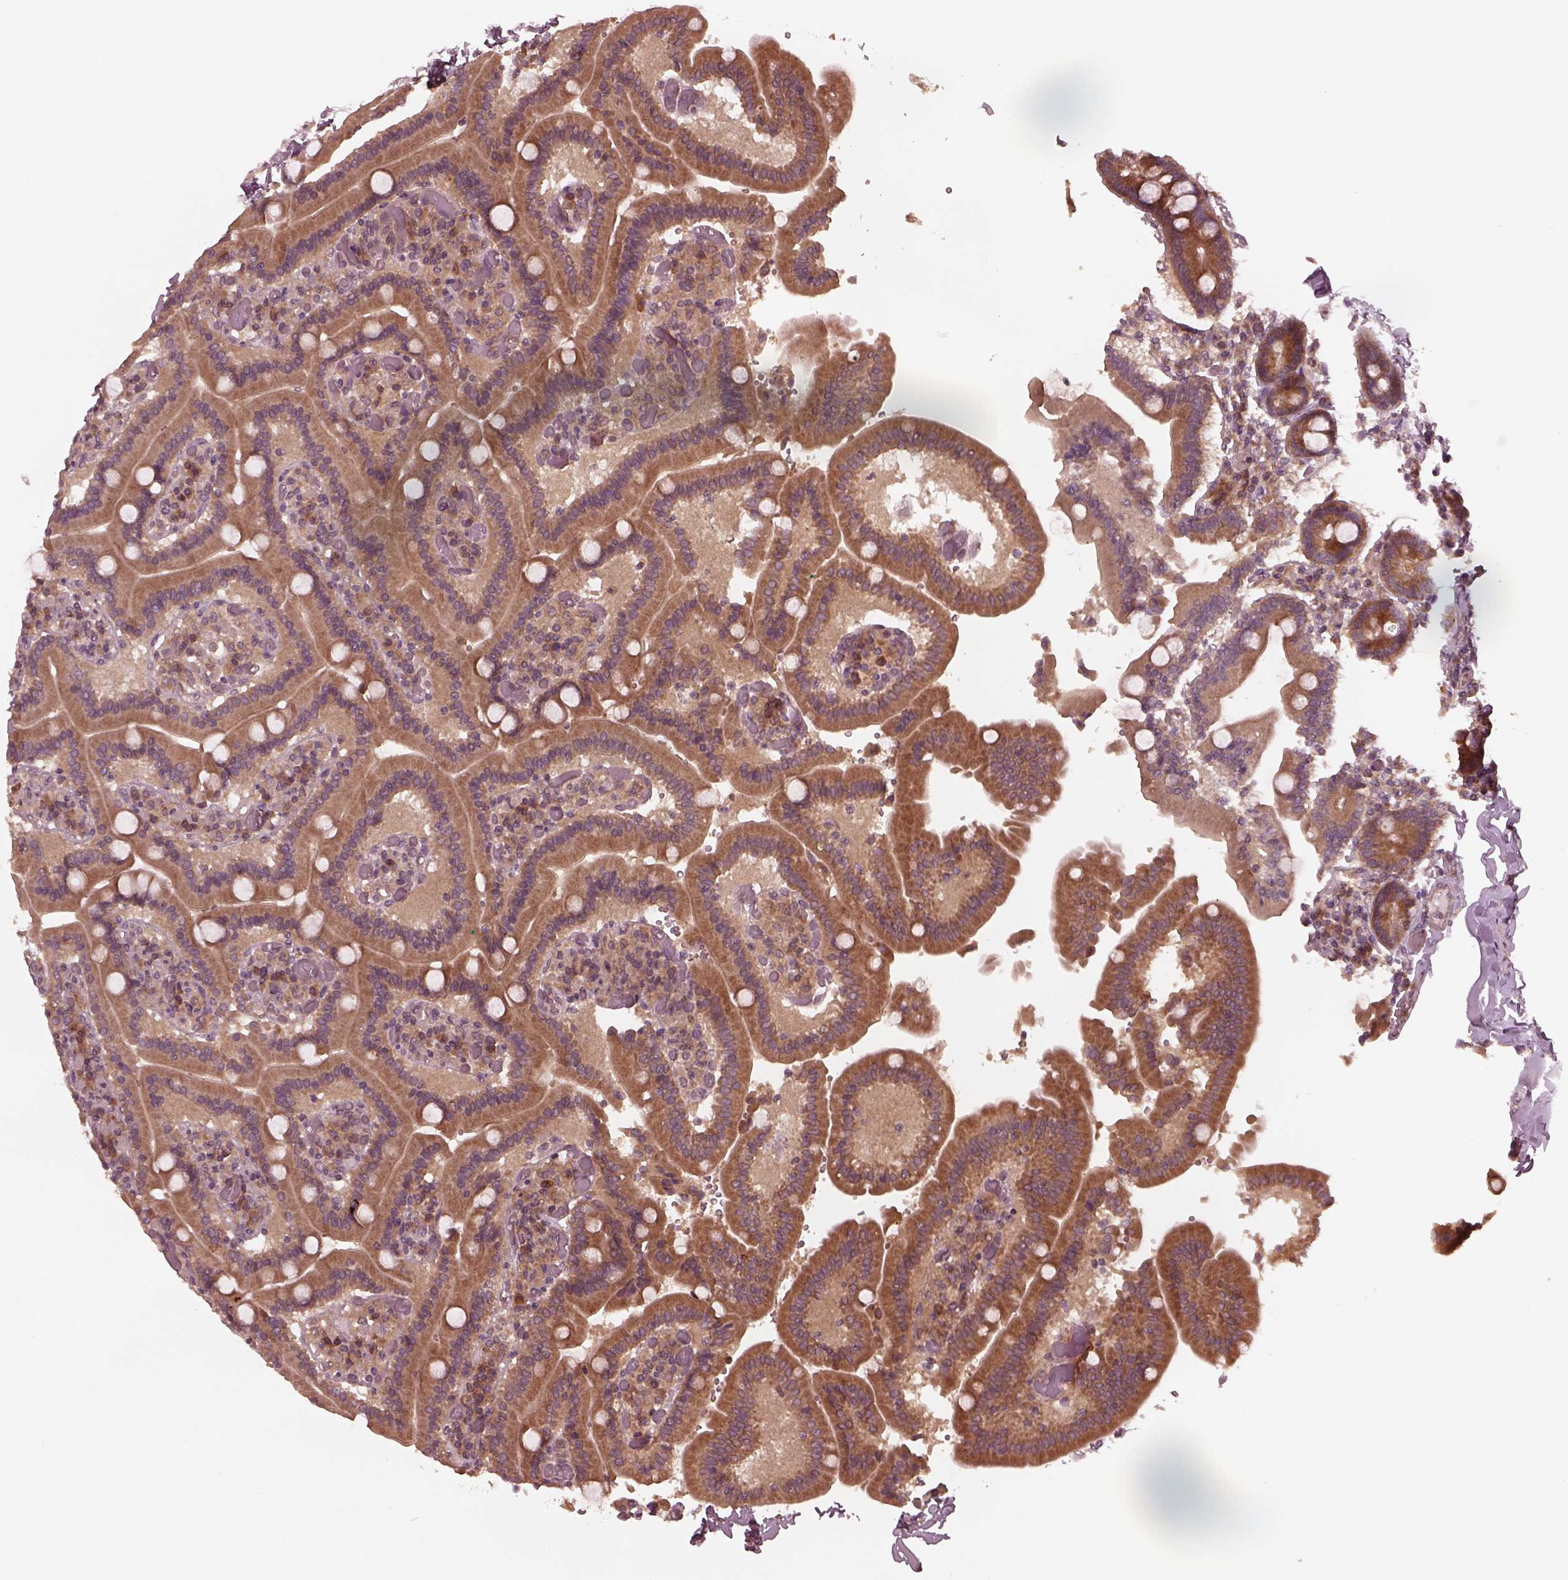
{"staining": {"intensity": "strong", "quantity": ">75%", "location": "cytoplasmic/membranous"}, "tissue": "duodenum", "cell_type": "Glandular cells", "image_type": "normal", "snomed": [{"axis": "morphology", "description": "Normal tissue, NOS"}, {"axis": "topography", "description": "Duodenum"}], "caption": "Glandular cells reveal high levels of strong cytoplasmic/membranous staining in approximately >75% of cells in normal human duodenum.", "gene": "FAF2", "patient": {"sex": "female", "age": 62}}